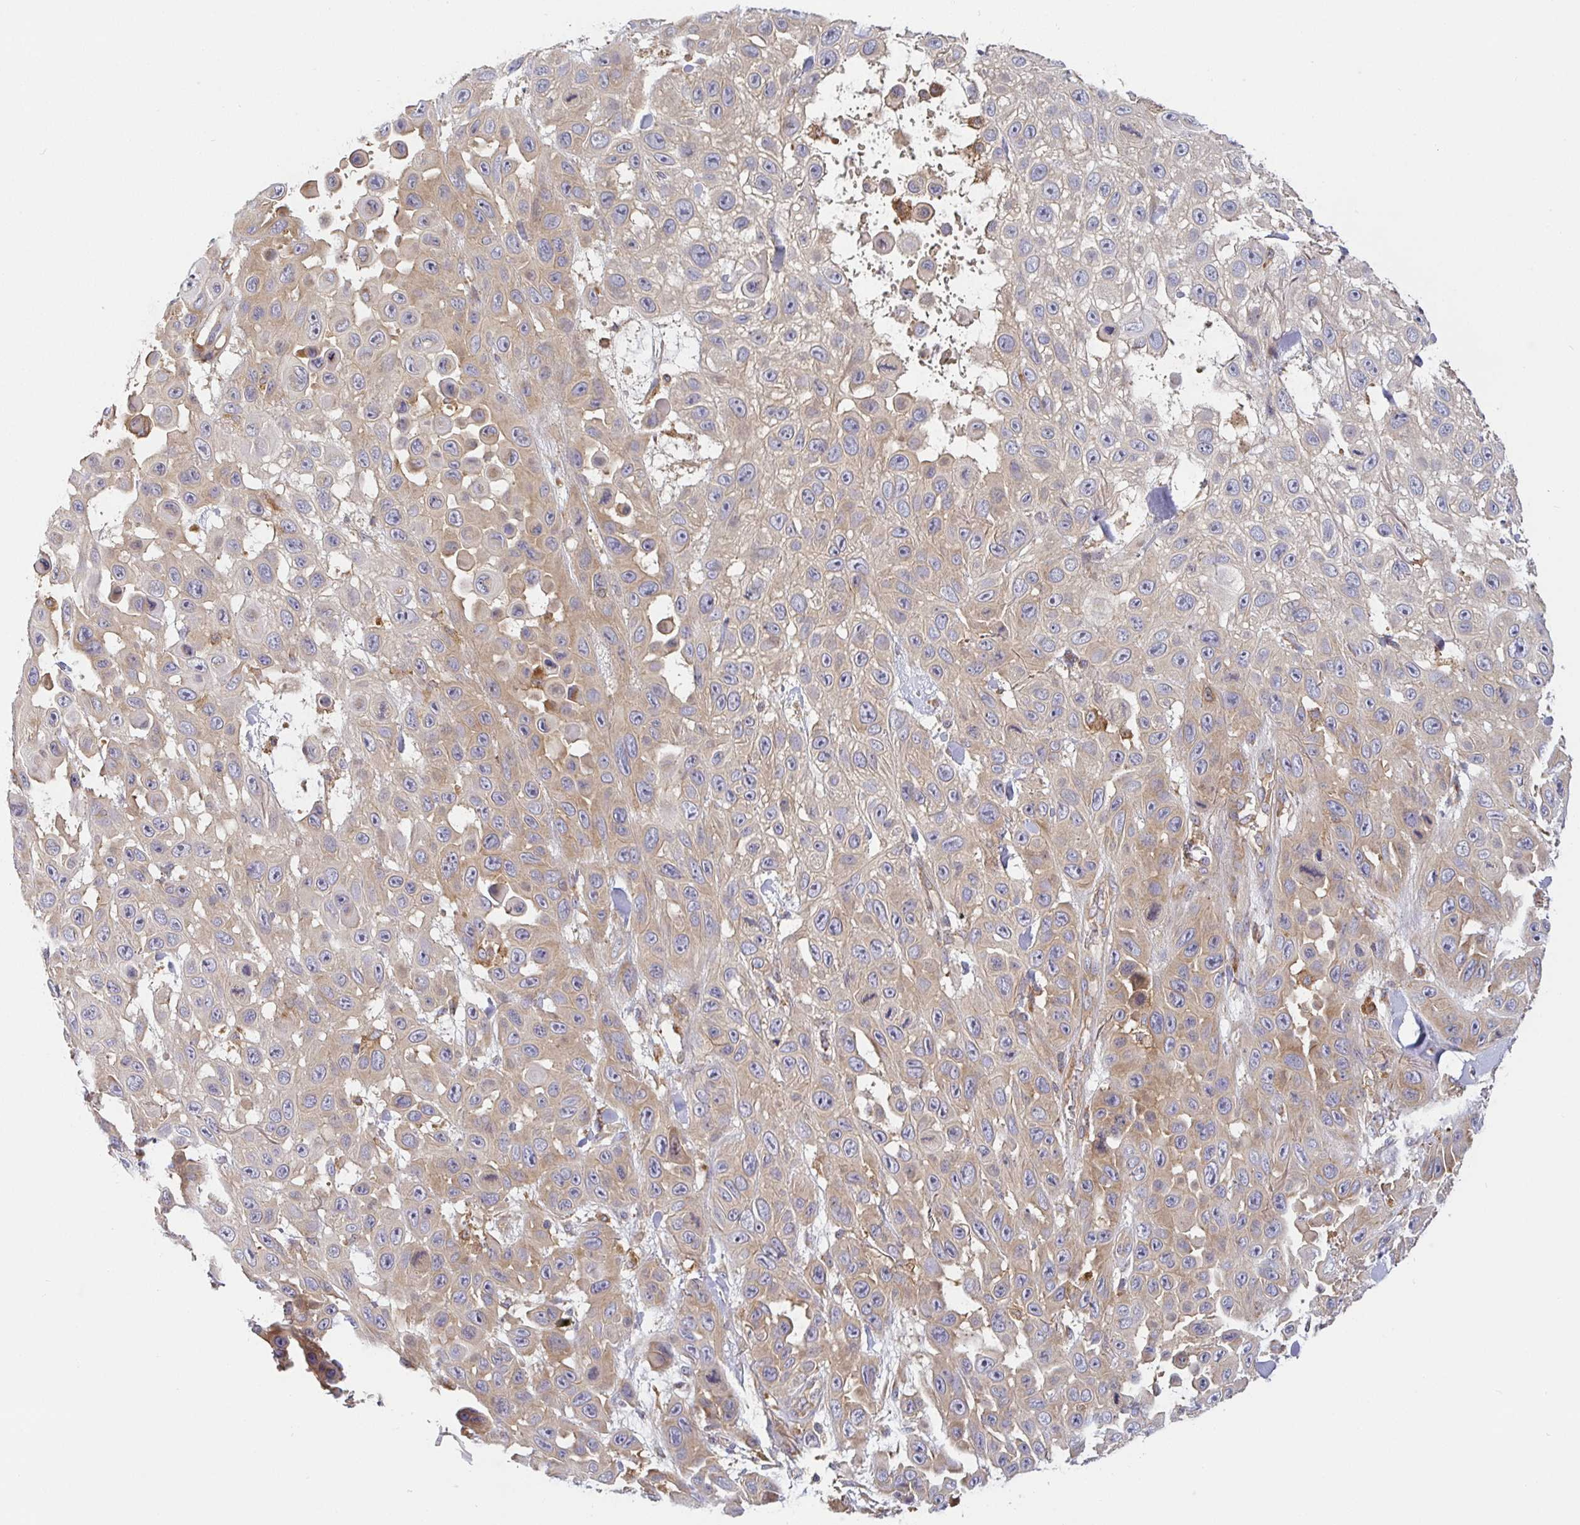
{"staining": {"intensity": "weak", "quantity": ">75%", "location": "cytoplasmic/membranous"}, "tissue": "skin cancer", "cell_type": "Tumor cells", "image_type": "cancer", "snomed": [{"axis": "morphology", "description": "Squamous cell carcinoma, NOS"}, {"axis": "topography", "description": "Skin"}], "caption": "The micrograph displays a brown stain indicating the presence of a protein in the cytoplasmic/membranous of tumor cells in skin cancer (squamous cell carcinoma).", "gene": "SNX8", "patient": {"sex": "male", "age": 81}}